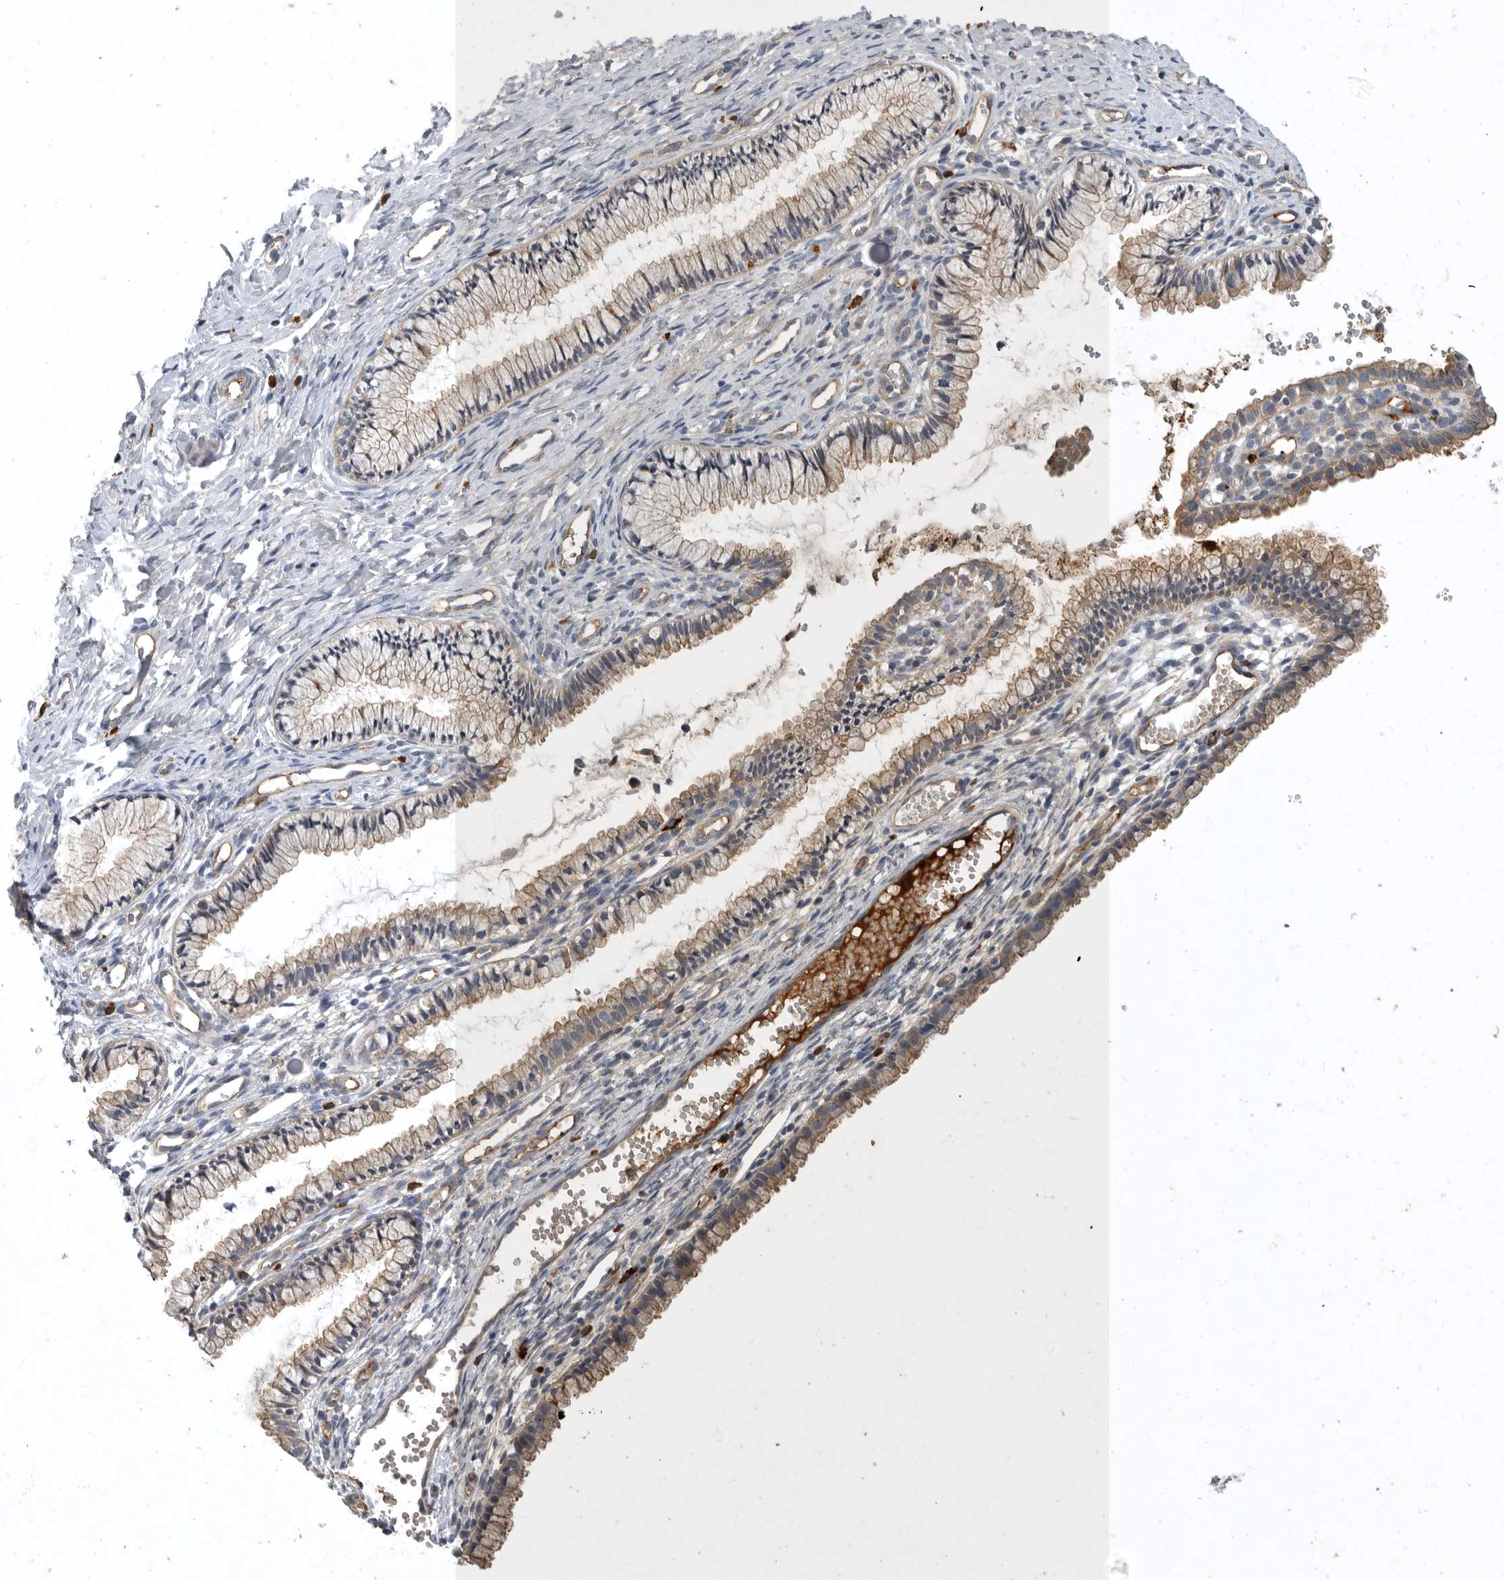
{"staining": {"intensity": "weak", "quantity": ">75%", "location": "cytoplasmic/membranous"}, "tissue": "cervix", "cell_type": "Glandular cells", "image_type": "normal", "snomed": [{"axis": "morphology", "description": "Normal tissue, NOS"}, {"axis": "topography", "description": "Cervix"}], "caption": "An image showing weak cytoplasmic/membranous positivity in approximately >75% of glandular cells in normal cervix, as visualized by brown immunohistochemical staining.", "gene": "MLPH", "patient": {"sex": "female", "age": 27}}